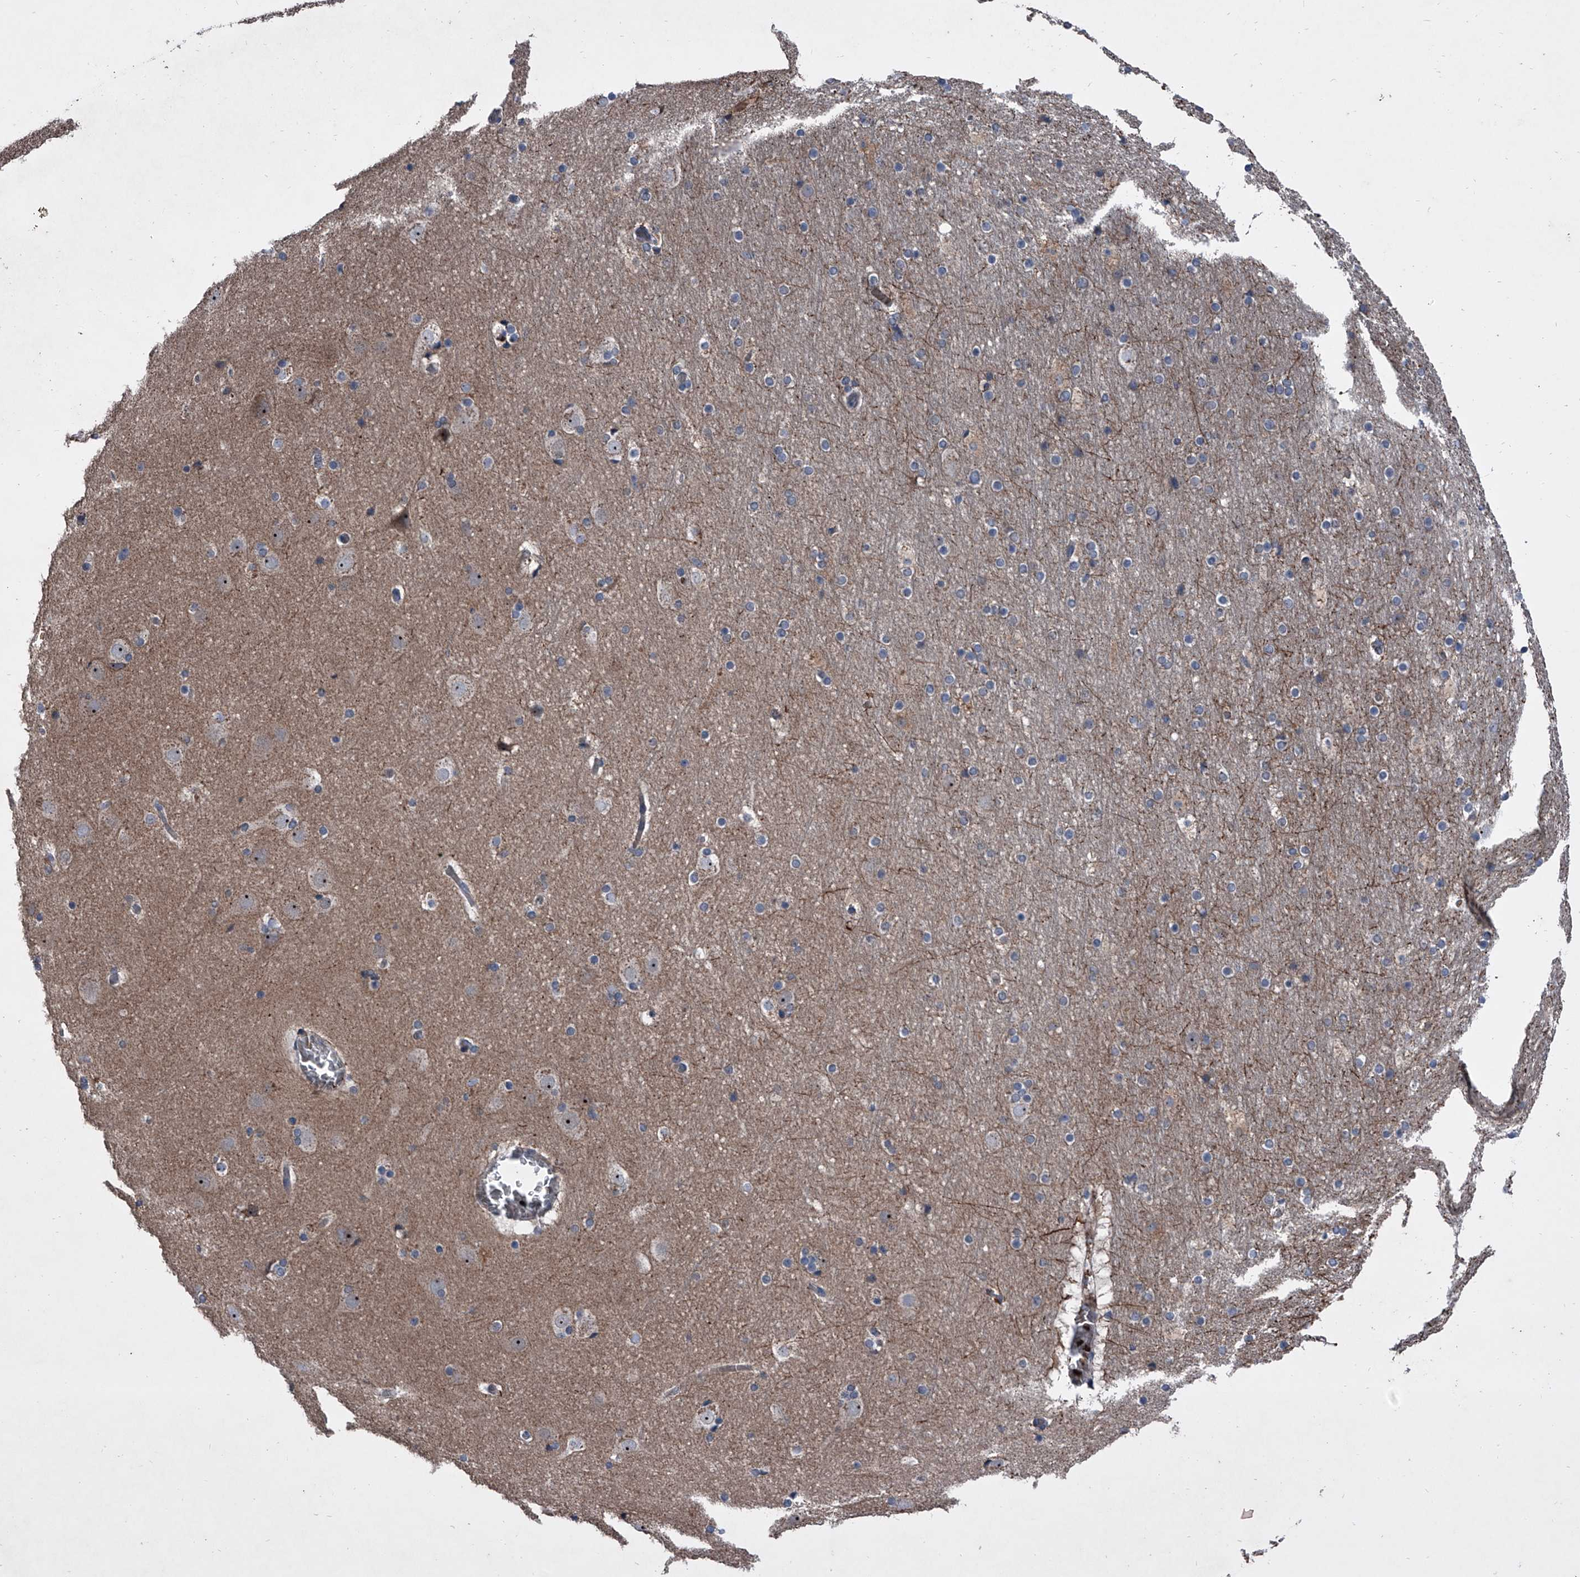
{"staining": {"intensity": "negative", "quantity": "none", "location": "none"}, "tissue": "cerebral cortex", "cell_type": "Endothelial cells", "image_type": "normal", "snomed": [{"axis": "morphology", "description": "Normal tissue, NOS"}, {"axis": "topography", "description": "Cerebral cortex"}], "caption": "High magnification brightfield microscopy of unremarkable cerebral cortex stained with DAB (brown) and counterstained with hematoxylin (blue): endothelial cells show no significant staining. (Brightfield microscopy of DAB immunohistochemistry at high magnification).", "gene": "CEP85L", "patient": {"sex": "male", "age": 57}}